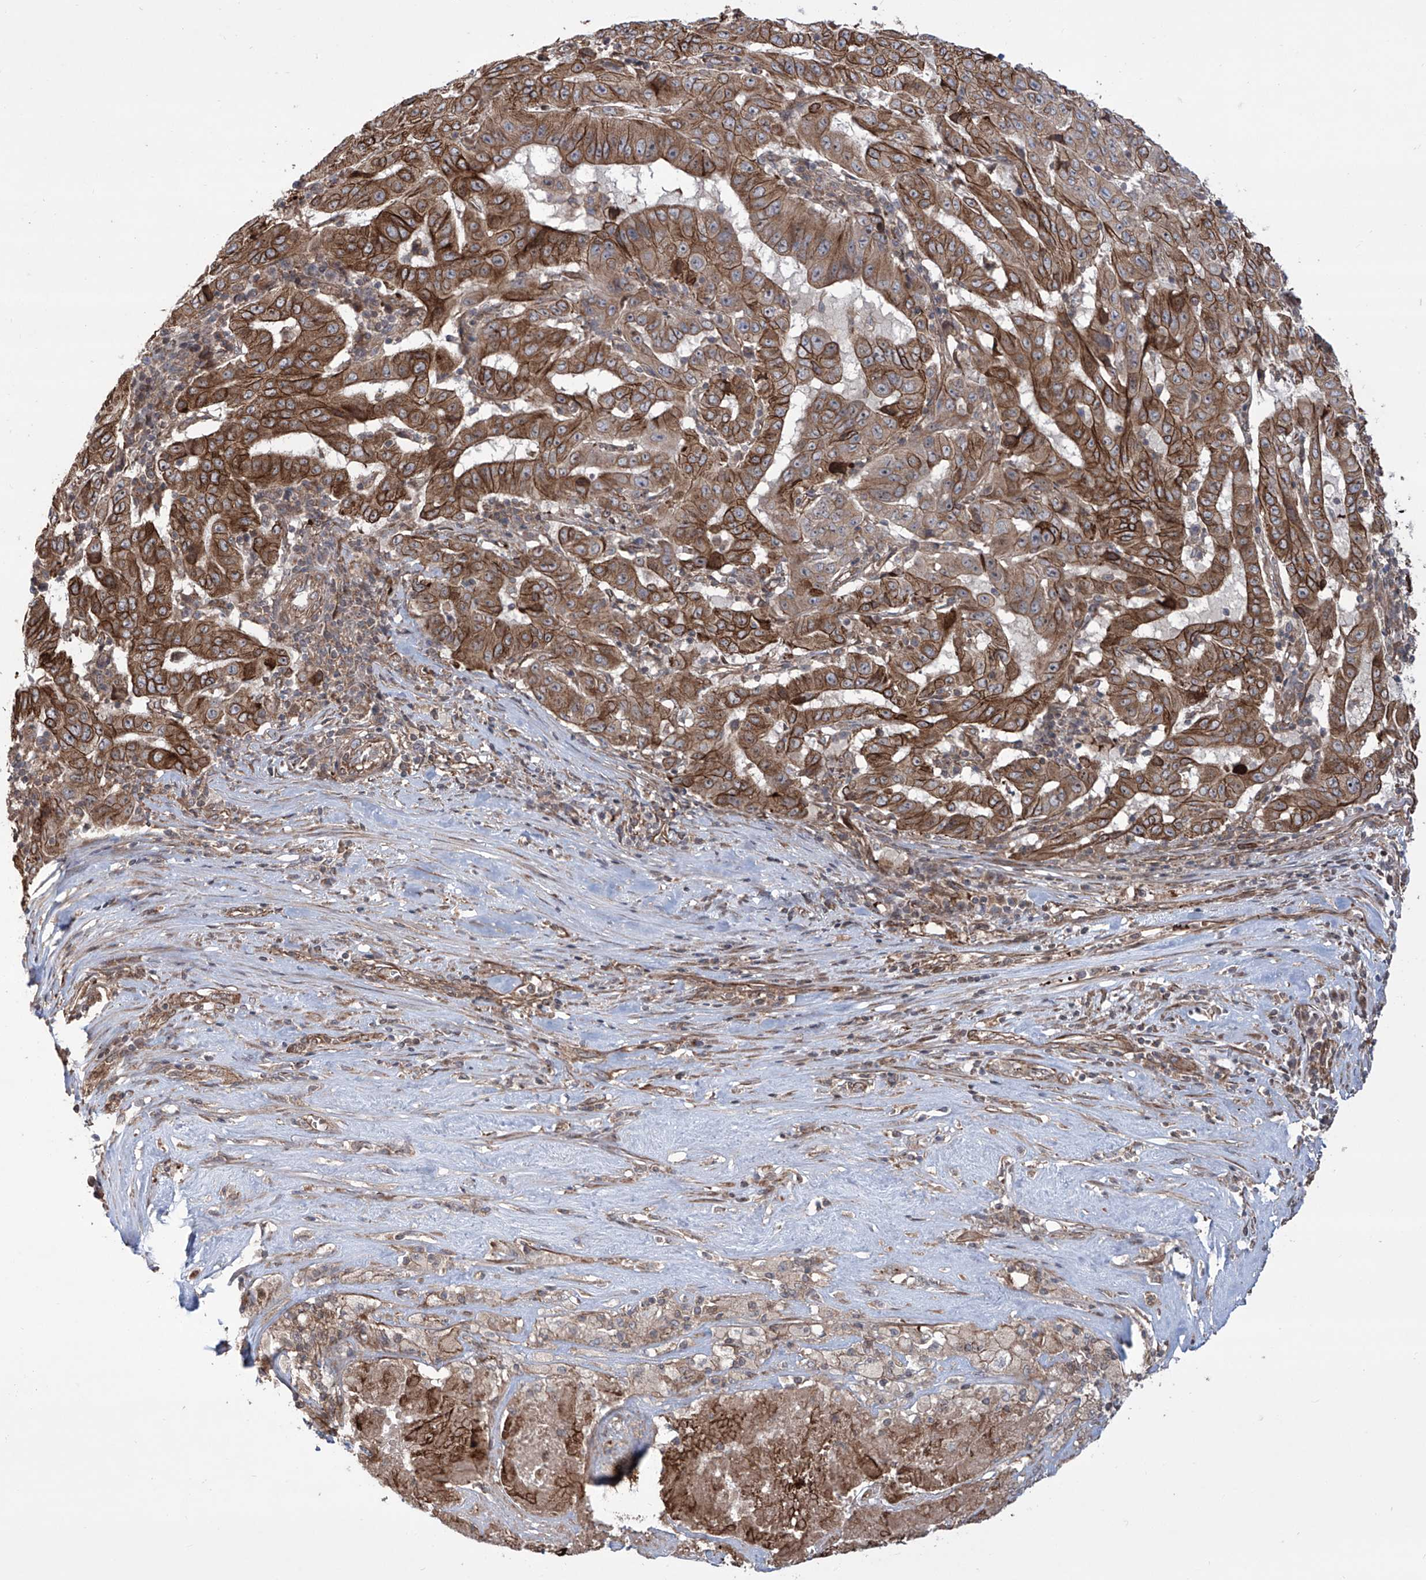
{"staining": {"intensity": "strong", "quantity": ">75%", "location": "cytoplasmic/membranous"}, "tissue": "pancreatic cancer", "cell_type": "Tumor cells", "image_type": "cancer", "snomed": [{"axis": "morphology", "description": "Adenocarcinoma, NOS"}, {"axis": "topography", "description": "Pancreas"}], "caption": "A brown stain shows strong cytoplasmic/membranous staining of a protein in pancreatic adenocarcinoma tumor cells. (DAB IHC, brown staining for protein, blue staining for nuclei).", "gene": "APAF1", "patient": {"sex": "male", "age": 63}}